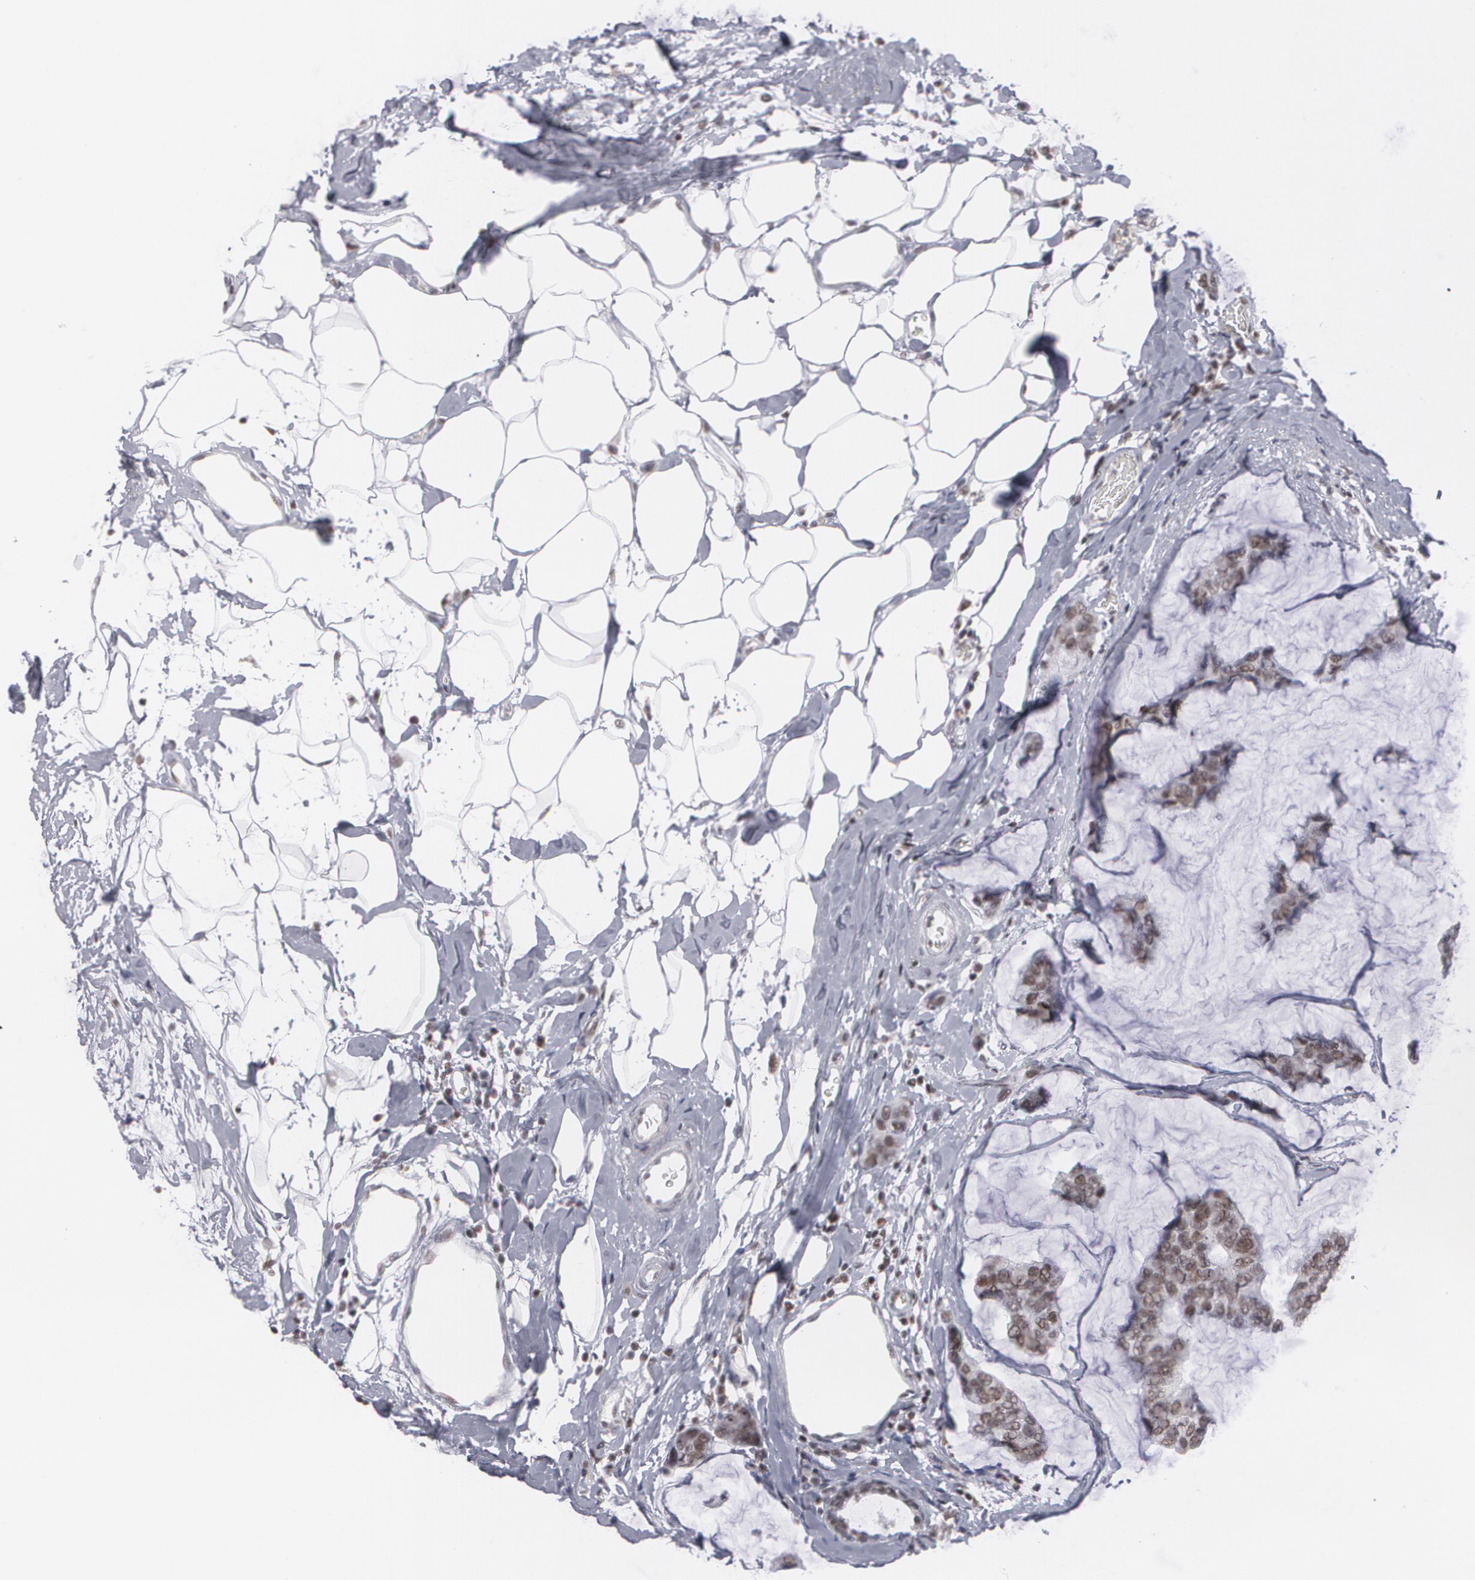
{"staining": {"intensity": "strong", "quantity": ">75%", "location": "cytoplasmic/membranous,nuclear"}, "tissue": "breast cancer", "cell_type": "Tumor cells", "image_type": "cancer", "snomed": [{"axis": "morphology", "description": "Normal tissue, NOS"}, {"axis": "morphology", "description": "Duct carcinoma"}, {"axis": "topography", "description": "Breast"}], "caption": "About >75% of tumor cells in breast infiltrating ductal carcinoma exhibit strong cytoplasmic/membranous and nuclear protein expression as visualized by brown immunohistochemical staining.", "gene": "MCL1", "patient": {"sex": "female", "age": 50}}